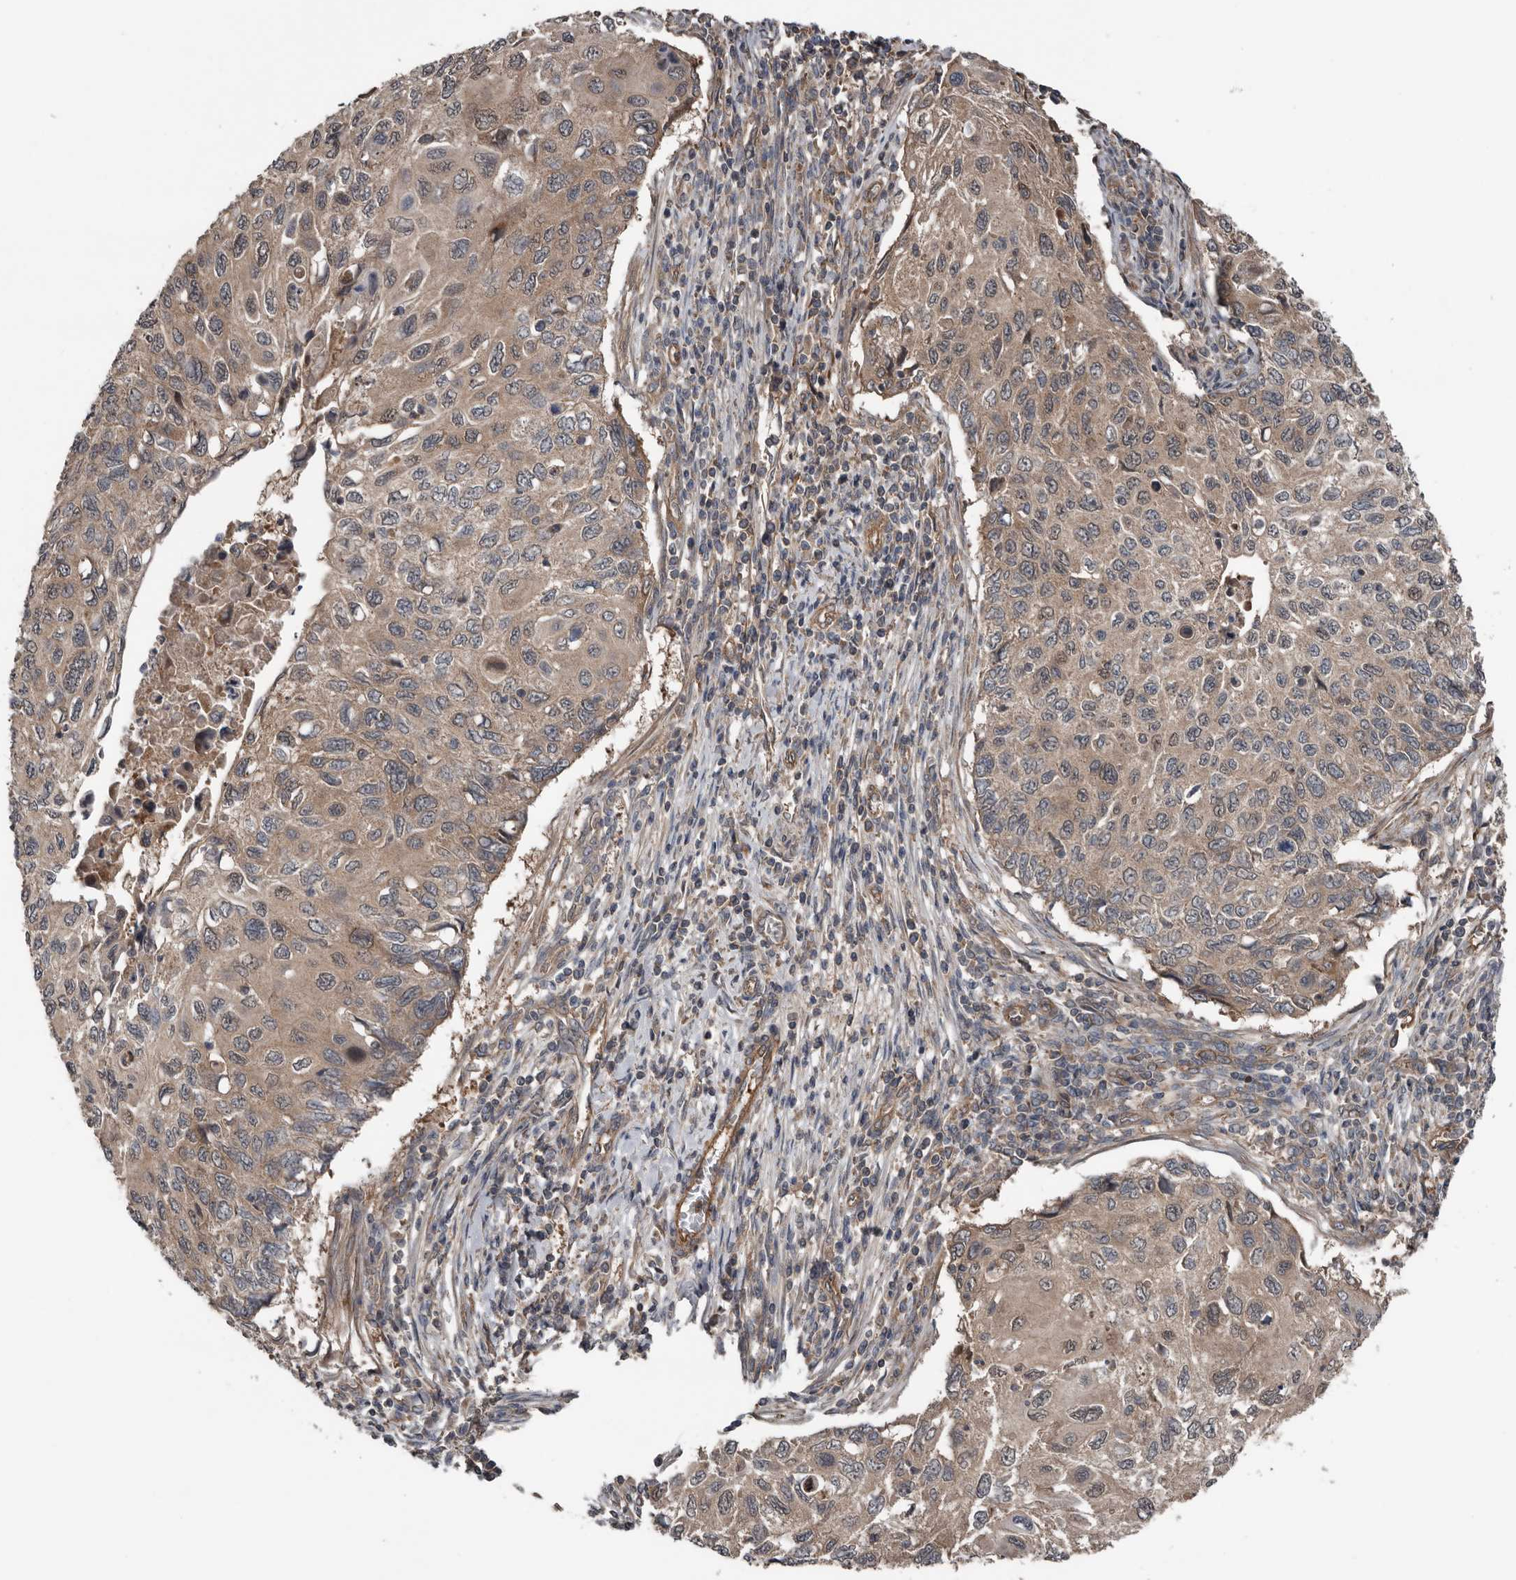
{"staining": {"intensity": "weak", "quantity": ">75%", "location": "cytoplasmic/membranous"}, "tissue": "cervical cancer", "cell_type": "Tumor cells", "image_type": "cancer", "snomed": [{"axis": "morphology", "description": "Squamous cell carcinoma, NOS"}, {"axis": "topography", "description": "Cervix"}], "caption": "About >75% of tumor cells in human squamous cell carcinoma (cervical) show weak cytoplasmic/membranous protein expression as visualized by brown immunohistochemical staining.", "gene": "DNAJB4", "patient": {"sex": "female", "age": 70}}